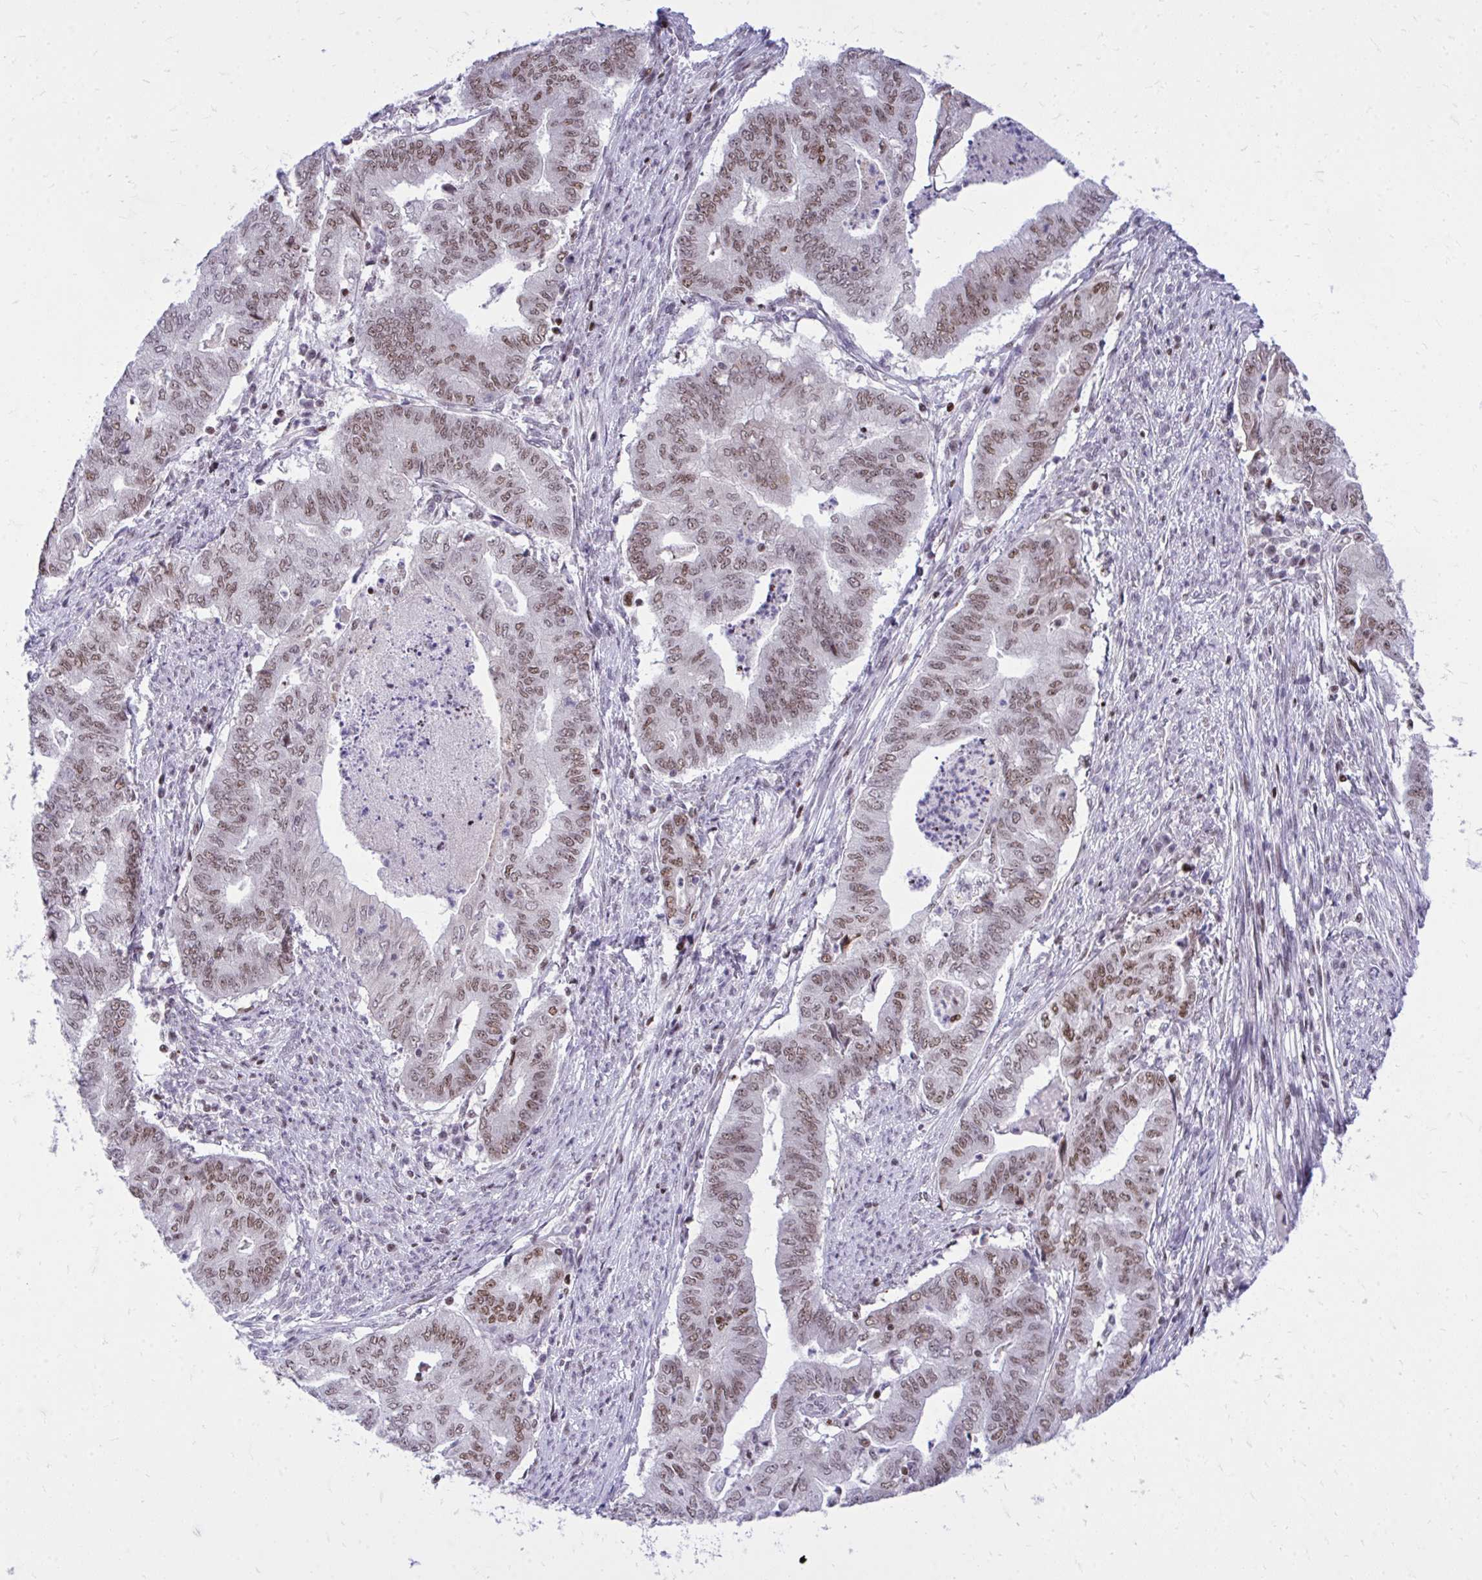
{"staining": {"intensity": "moderate", "quantity": ">75%", "location": "nuclear"}, "tissue": "endometrial cancer", "cell_type": "Tumor cells", "image_type": "cancer", "snomed": [{"axis": "morphology", "description": "Adenocarcinoma, NOS"}, {"axis": "topography", "description": "Endometrium"}], "caption": "Immunohistochemical staining of human endometrial cancer displays moderate nuclear protein expression in approximately >75% of tumor cells. The staining was performed using DAB to visualize the protein expression in brown, while the nuclei were stained in blue with hematoxylin (Magnification: 20x).", "gene": "C14orf39", "patient": {"sex": "female", "age": 79}}